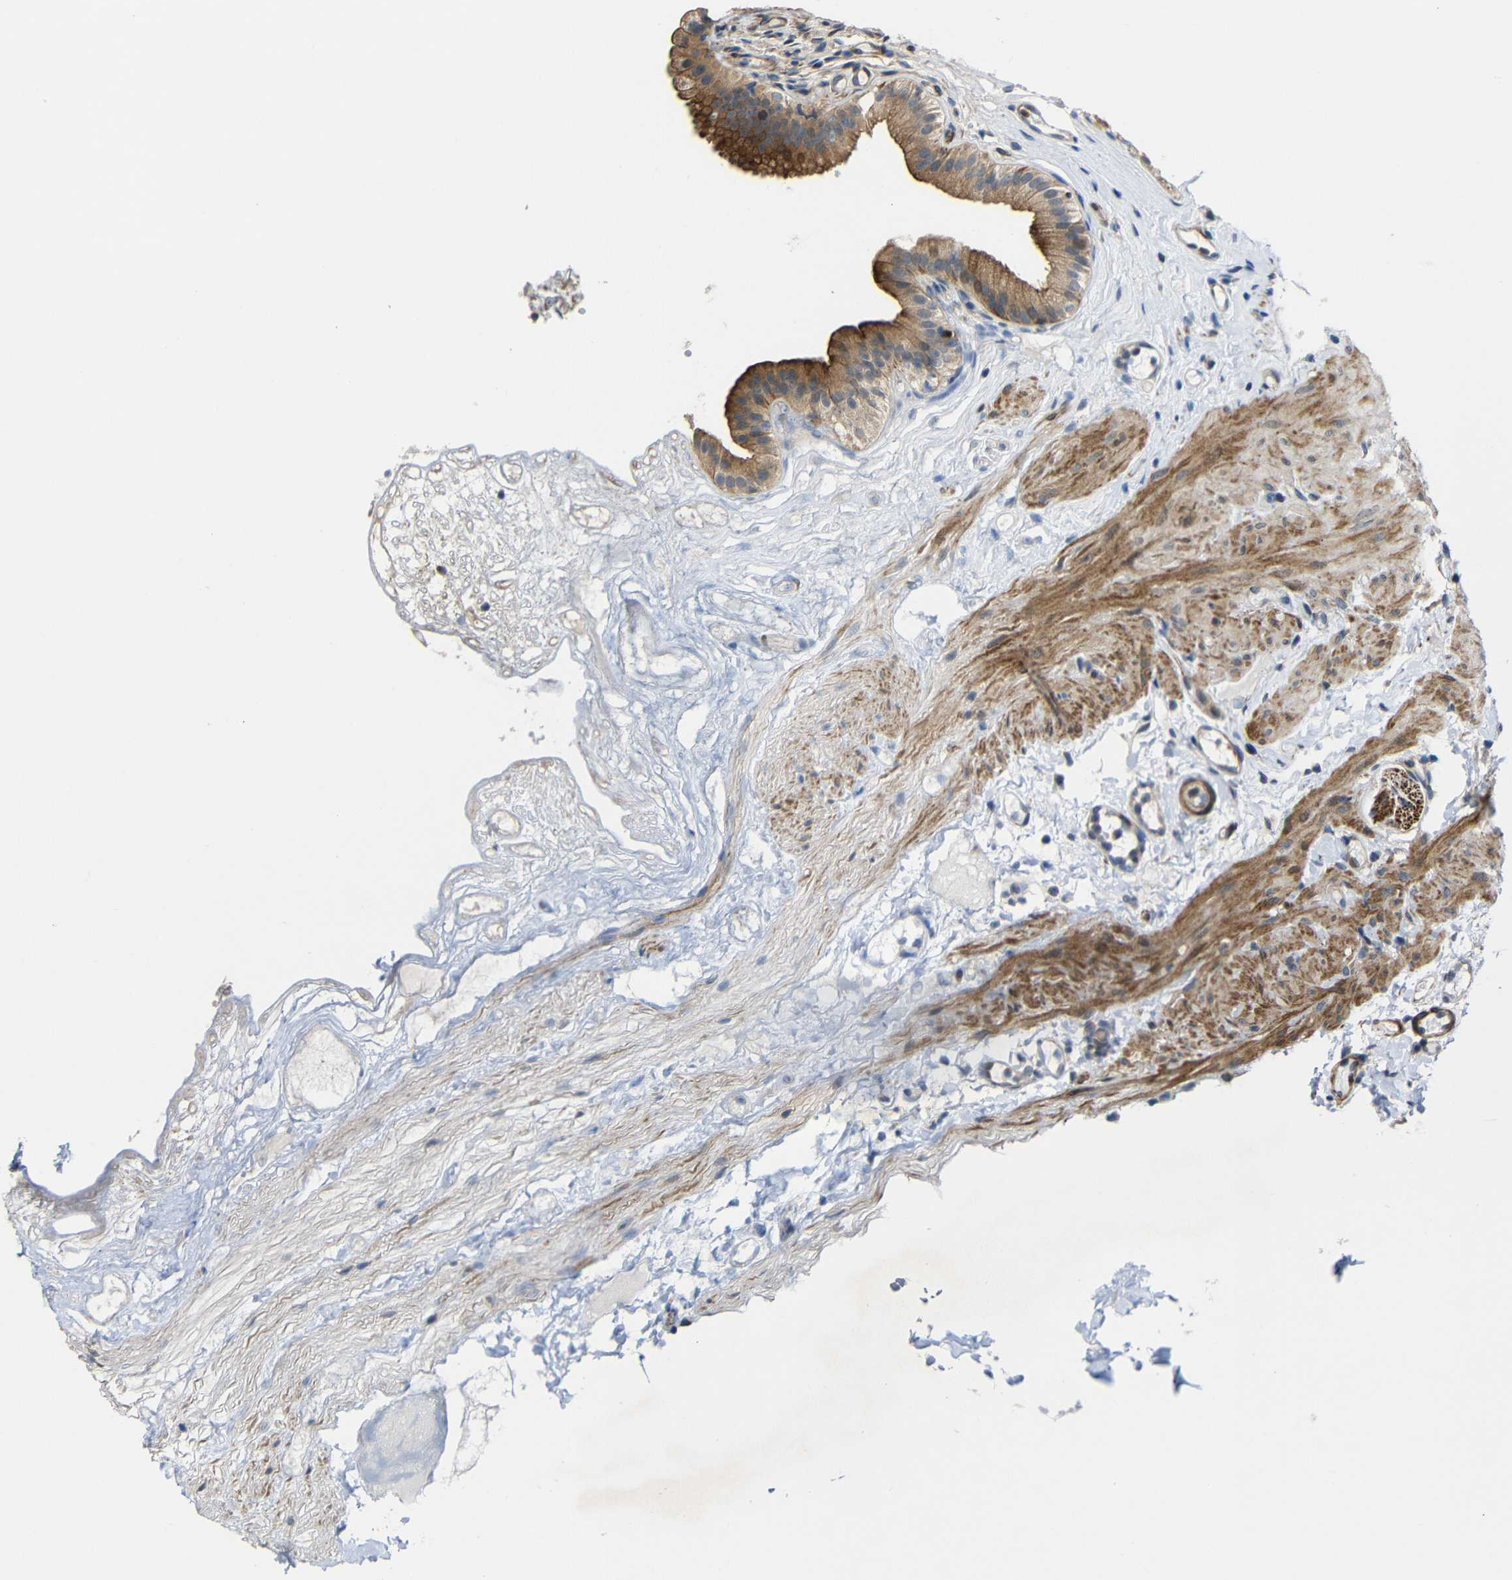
{"staining": {"intensity": "strong", "quantity": ">75%", "location": "cytoplasmic/membranous"}, "tissue": "gallbladder", "cell_type": "Glandular cells", "image_type": "normal", "snomed": [{"axis": "morphology", "description": "Normal tissue, NOS"}, {"axis": "topography", "description": "Gallbladder"}], "caption": "IHC of benign human gallbladder reveals high levels of strong cytoplasmic/membranous positivity in approximately >75% of glandular cells. The staining was performed using DAB (3,3'-diaminobenzidine) to visualize the protein expression in brown, while the nuclei were stained in blue with hematoxylin (Magnification: 20x).", "gene": "P3H2", "patient": {"sex": "female", "age": 26}}